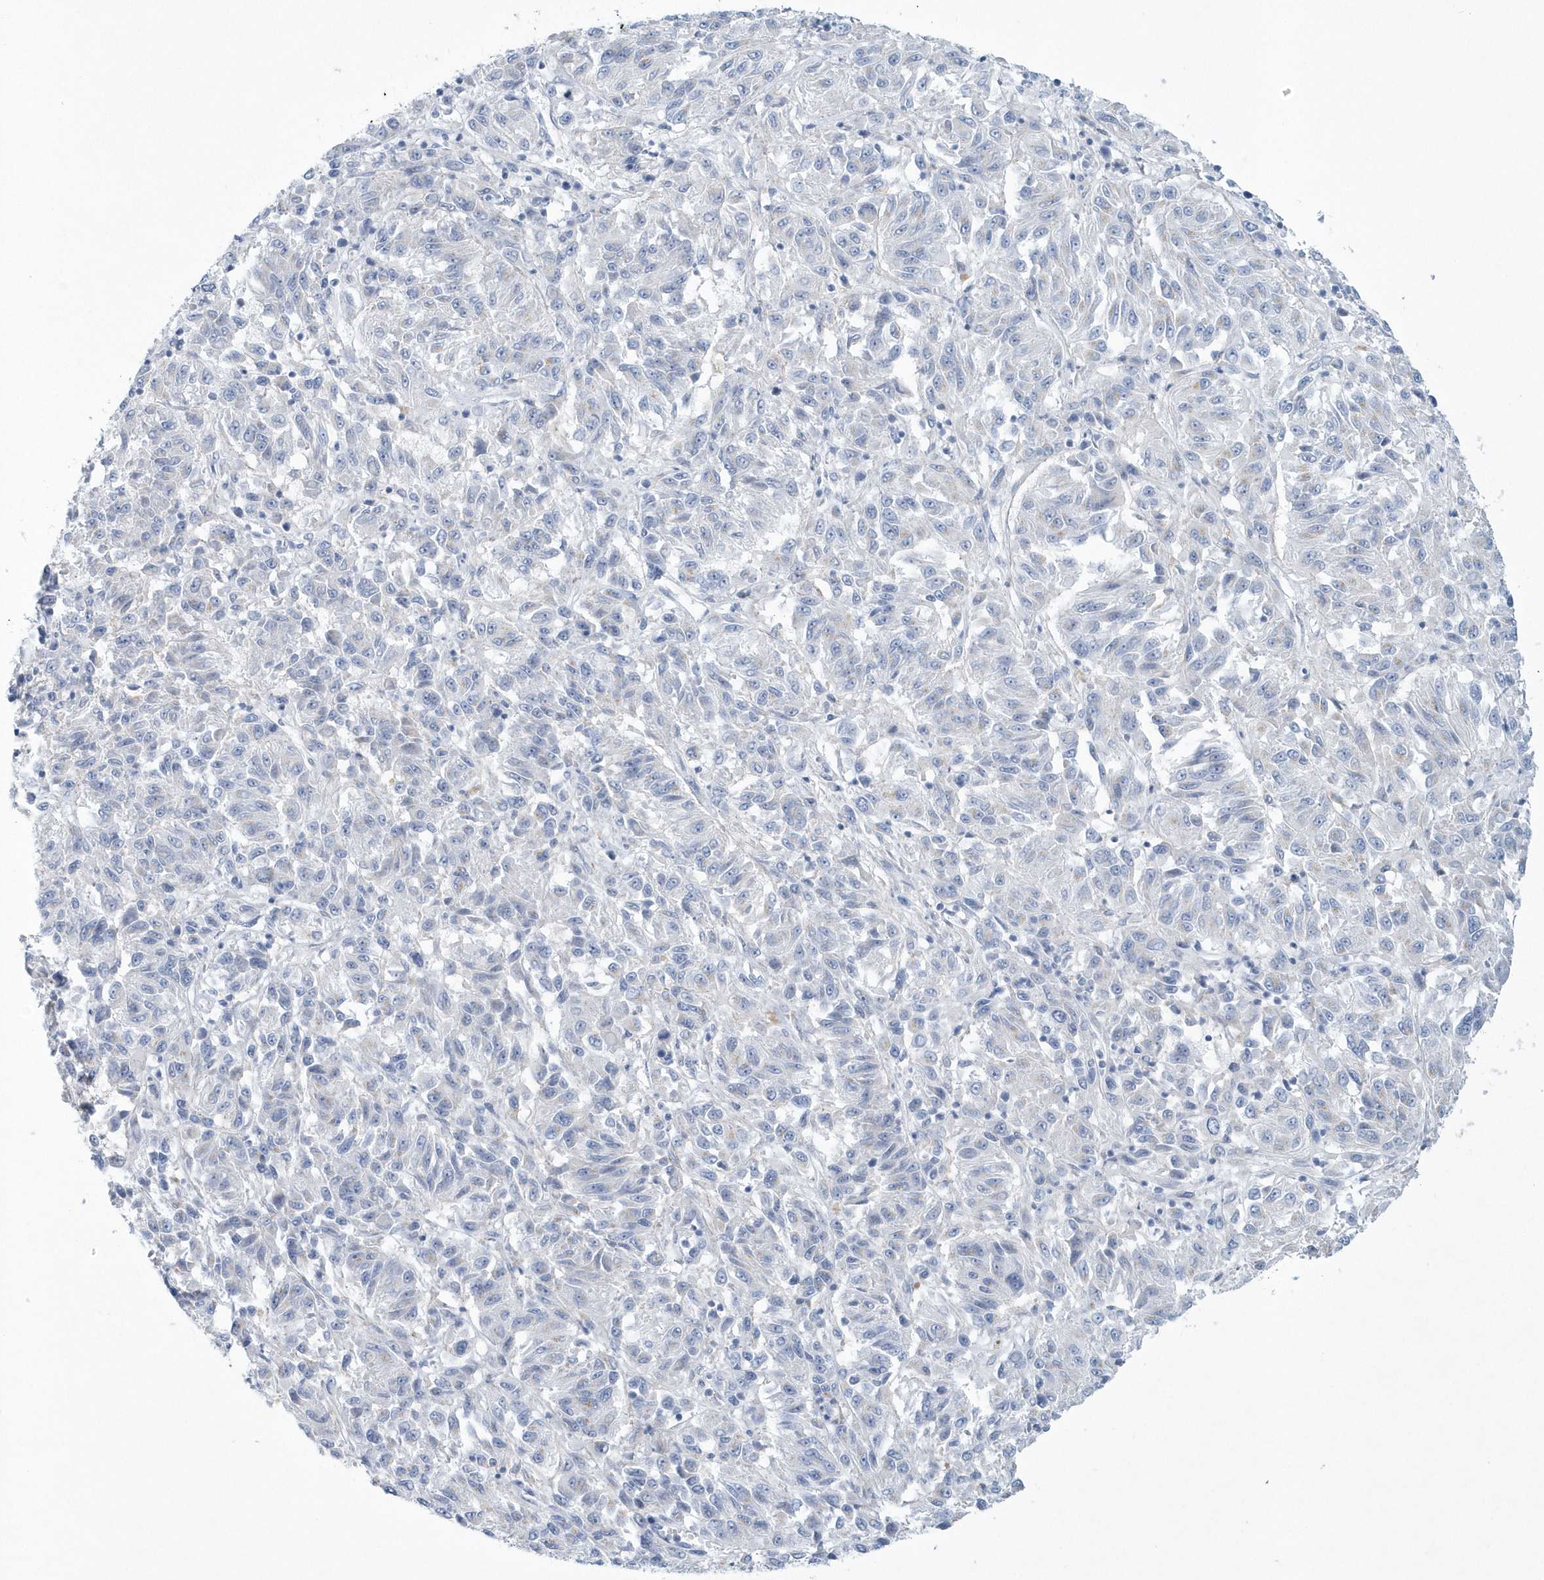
{"staining": {"intensity": "negative", "quantity": "none", "location": "none"}, "tissue": "melanoma", "cell_type": "Tumor cells", "image_type": "cancer", "snomed": [{"axis": "morphology", "description": "Malignant melanoma, Metastatic site"}, {"axis": "topography", "description": "Lung"}], "caption": "IHC histopathology image of neoplastic tissue: human melanoma stained with DAB (3,3'-diaminobenzidine) demonstrates no significant protein positivity in tumor cells.", "gene": "SPATA18", "patient": {"sex": "male", "age": 64}}